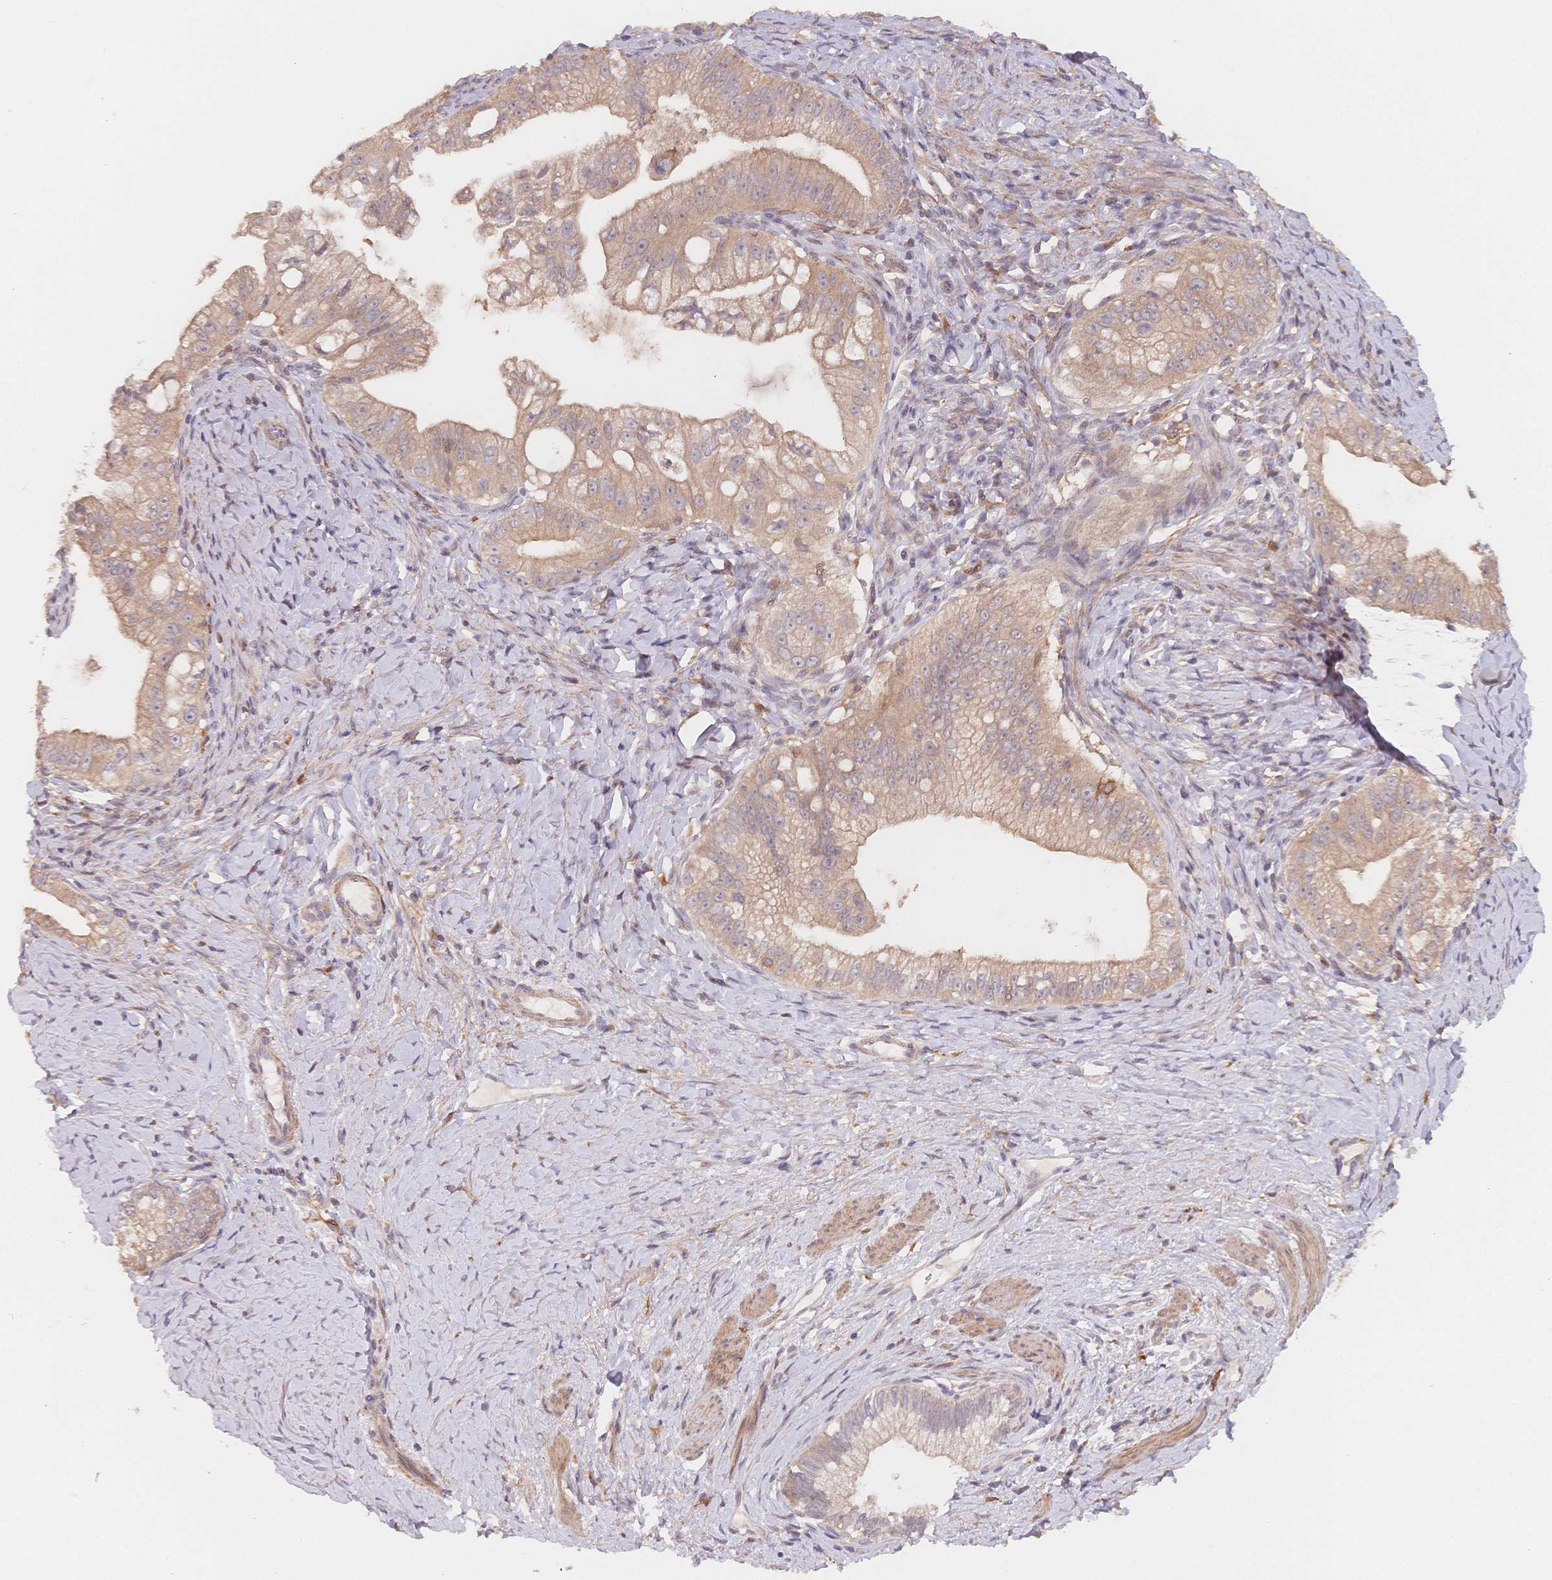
{"staining": {"intensity": "weak", "quantity": ">75%", "location": "cytoplasmic/membranous"}, "tissue": "pancreatic cancer", "cell_type": "Tumor cells", "image_type": "cancer", "snomed": [{"axis": "morphology", "description": "Adenocarcinoma, NOS"}, {"axis": "topography", "description": "Pancreas"}], "caption": "Pancreatic cancer stained with DAB immunohistochemistry (IHC) shows low levels of weak cytoplasmic/membranous staining in about >75% of tumor cells.", "gene": "C12orf75", "patient": {"sex": "male", "age": 70}}